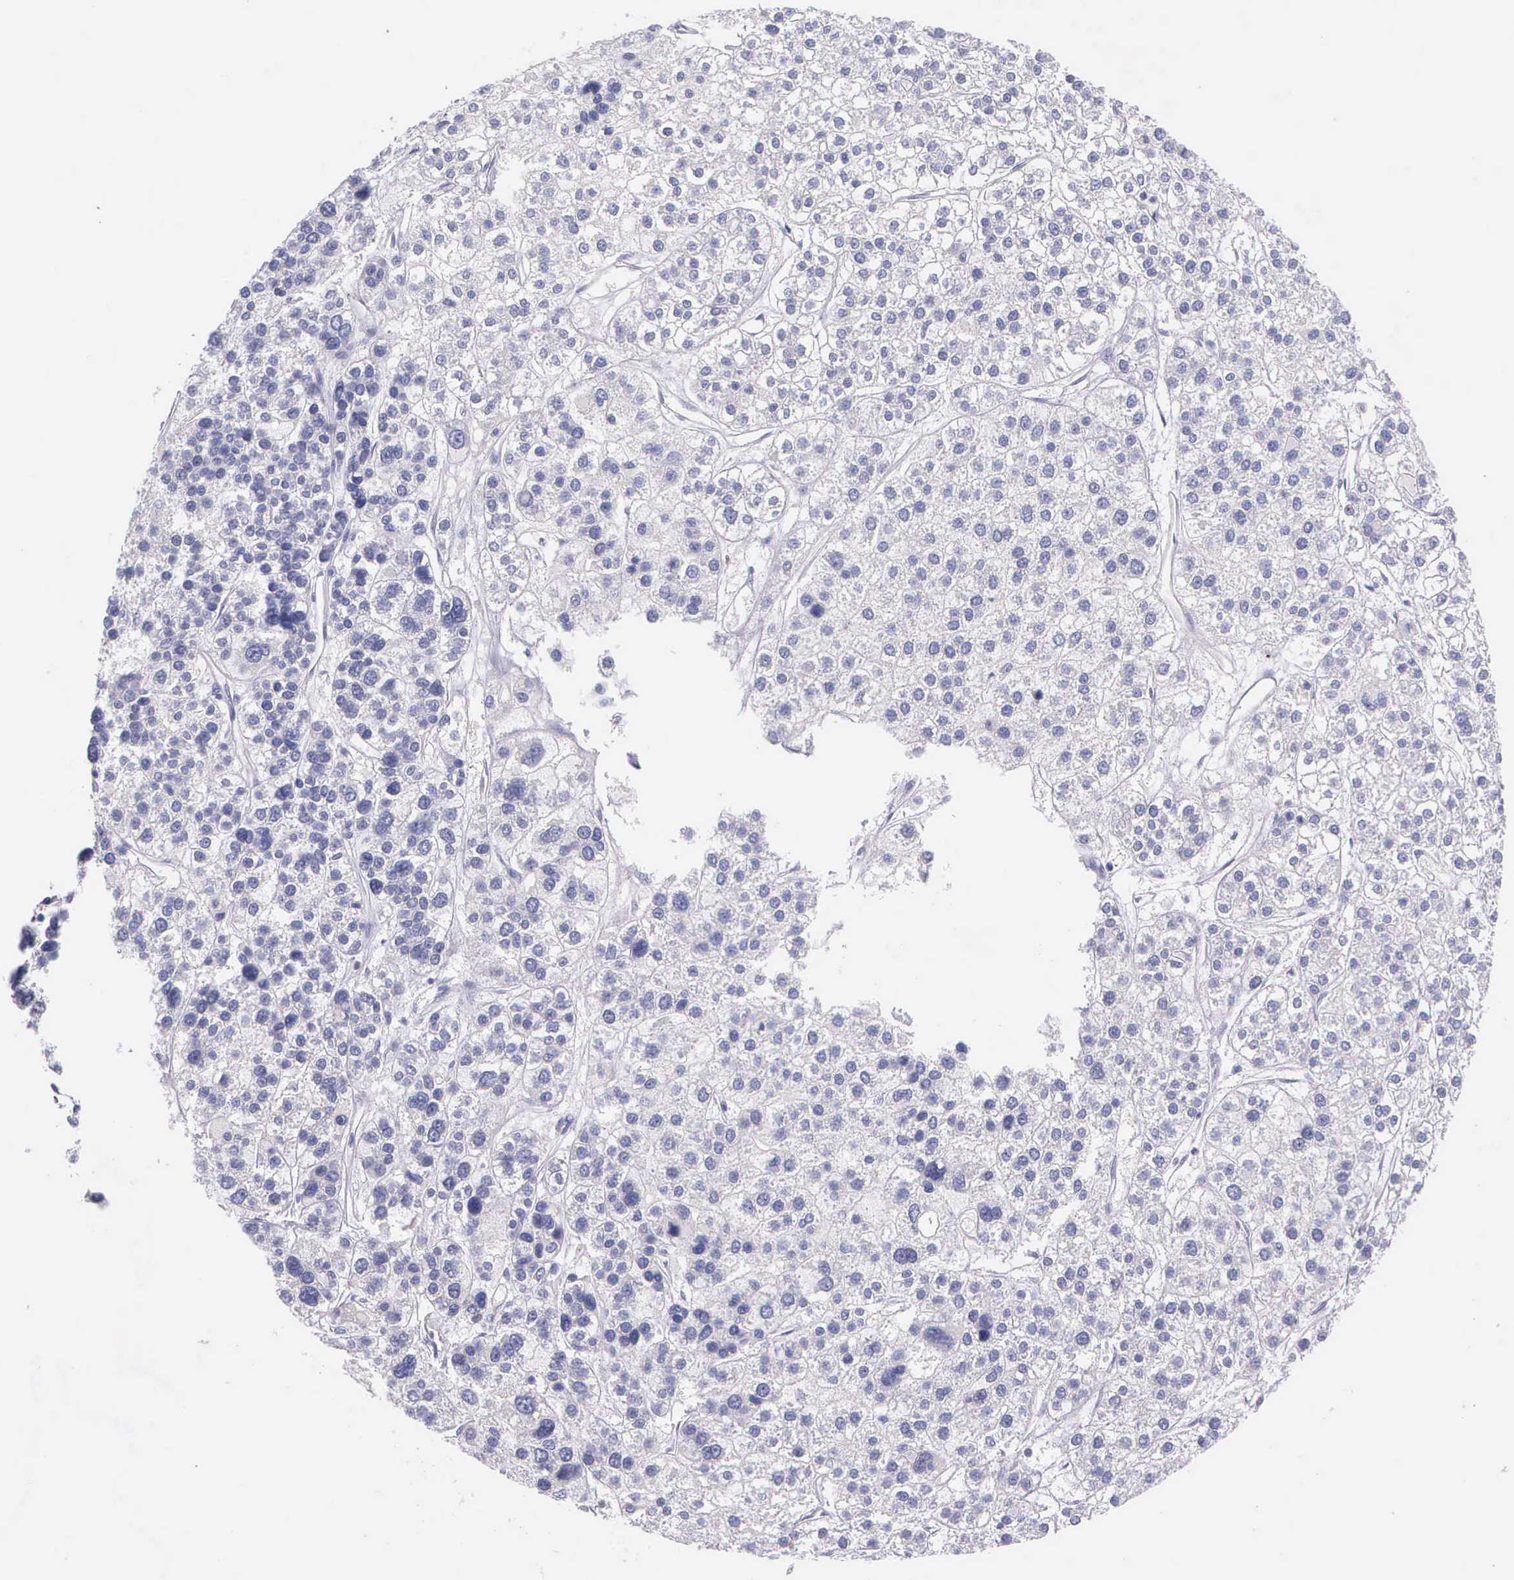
{"staining": {"intensity": "negative", "quantity": "none", "location": "none"}, "tissue": "liver cancer", "cell_type": "Tumor cells", "image_type": "cancer", "snomed": [{"axis": "morphology", "description": "Carcinoma, Hepatocellular, NOS"}, {"axis": "topography", "description": "Liver"}], "caption": "High power microscopy micrograph of an IHC image of liver cancer (hepatocellular carcinoma), revealing no significant staining in tumor cells.", "gene": "THSD7A", "patient": {"sex": "female", "age": 85}}